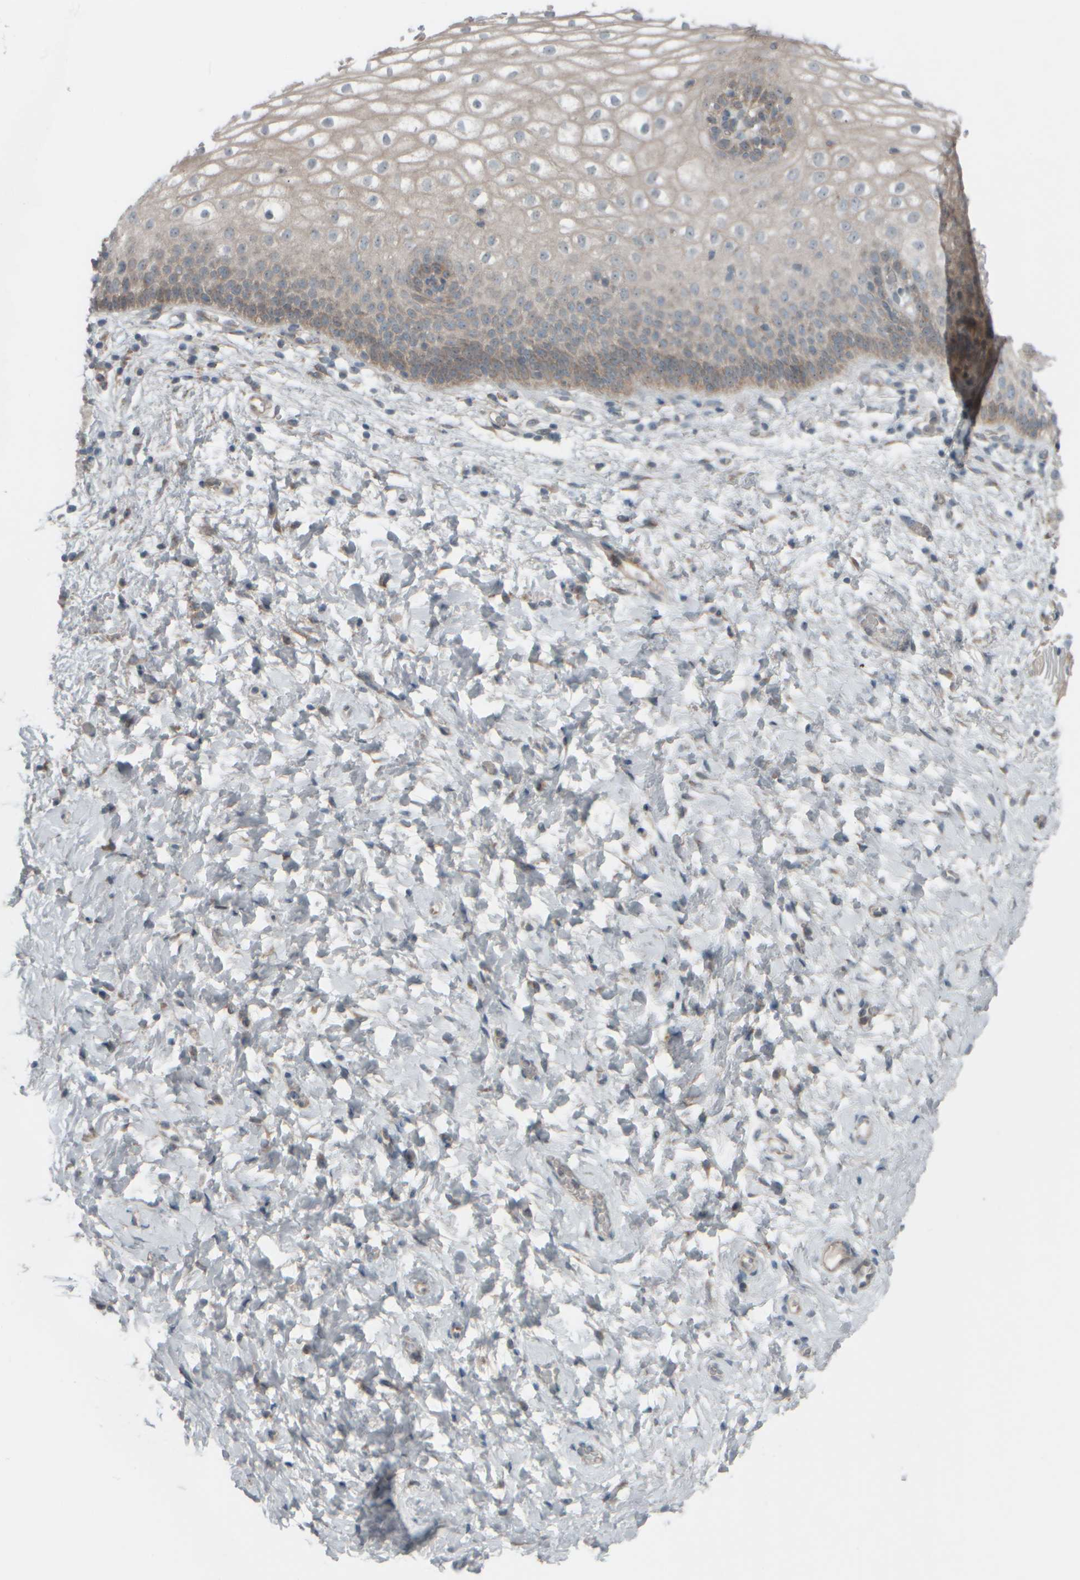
{"staining": {"intensity": "weak", "quantity": "25%-75%", "location": "cytoplasmic/membranous"}, "tissue": "cervix", "cell_type": "Squamous epithelial cells", "image_type": "normal", "snomed": [{"axis": "morphology", "description": "Normal tissue, NOS"}, {"axis": "topography", "description": "Cervix"}], "caption": "Protein expression analysis of normal cervix displays weak cytoplasmic/membranous staining in about 25%-75% of squamous epithelial cells.", "gene": "HGS", "patient": {"sex": "female", "age": 72}}